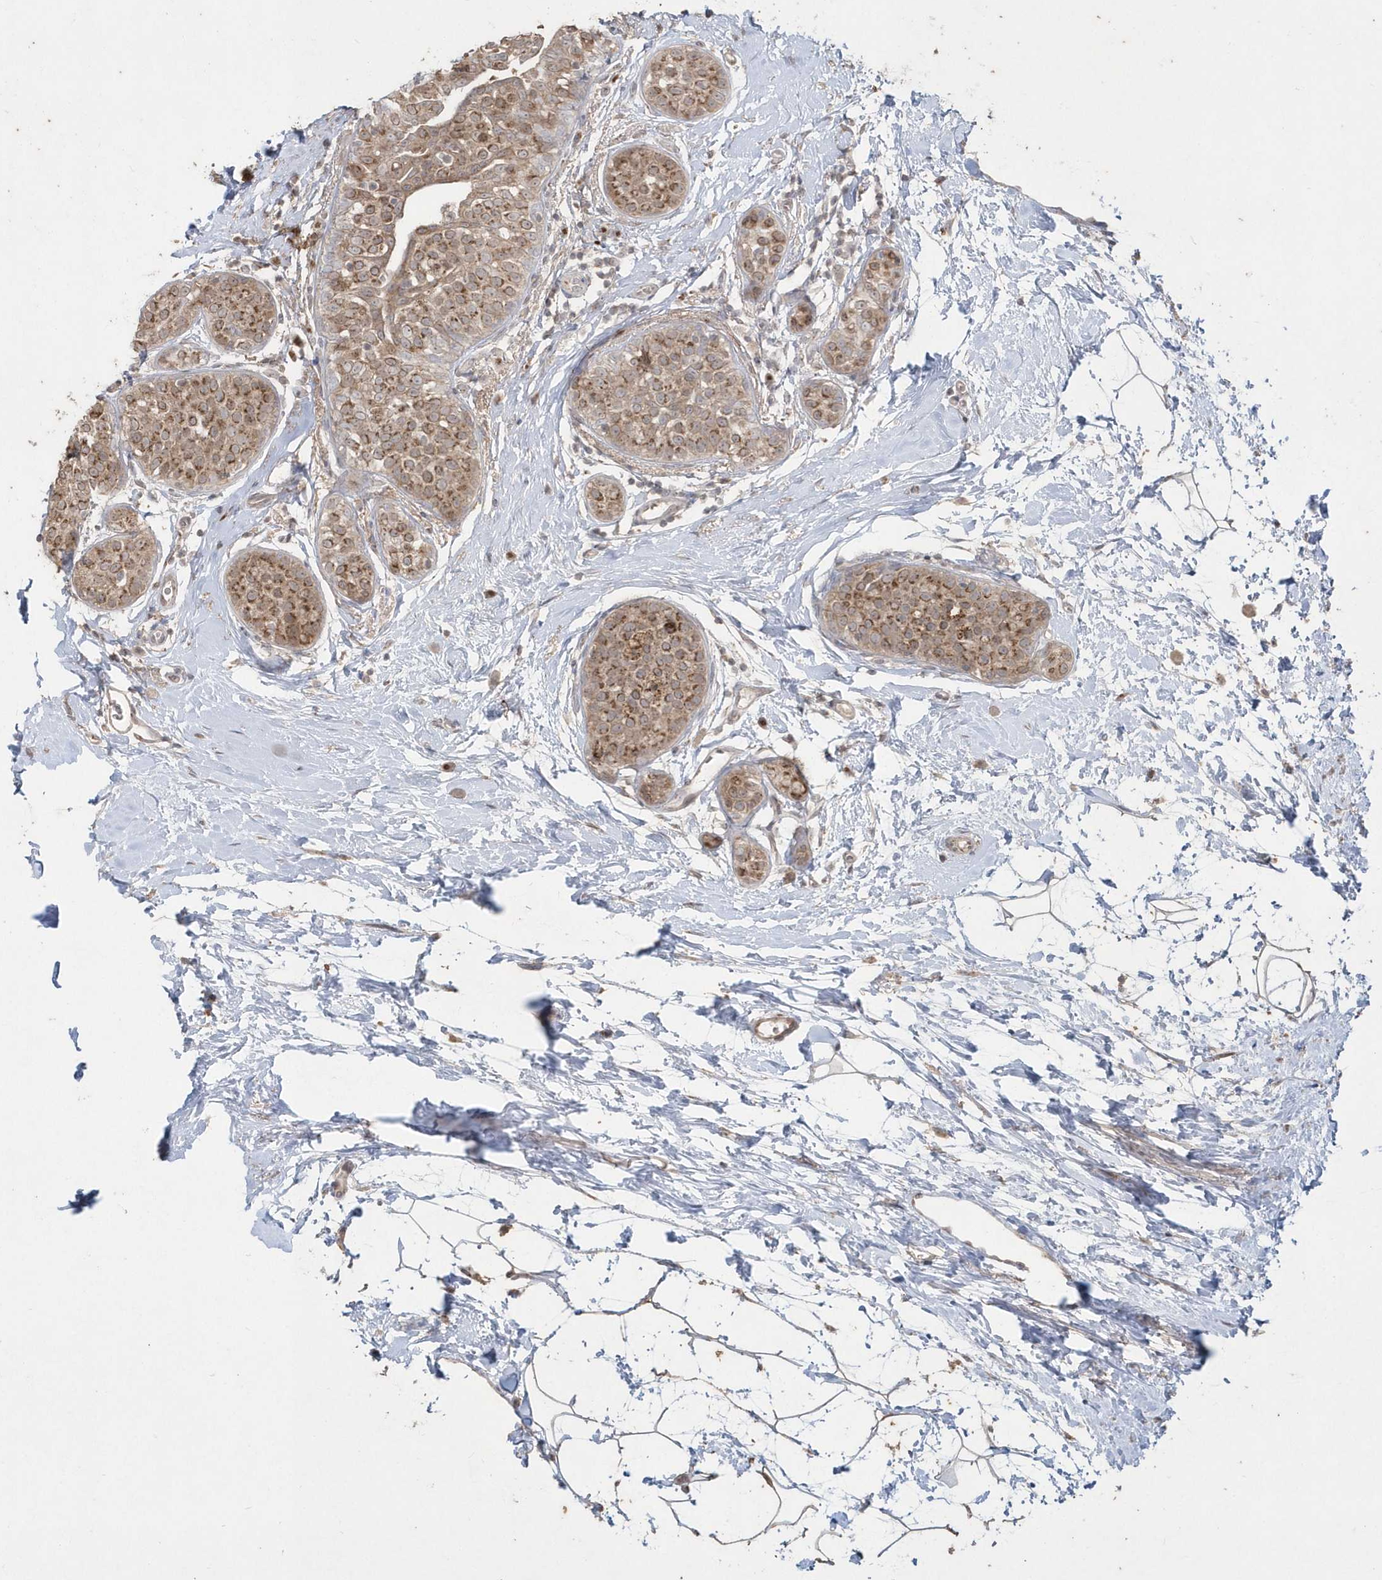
{"staining": {"intensity": "moderate", "quantity": ">75%", "location": "cytoplasmic/membranous"}, "tissue": "breast cancer", "cell_type": "Tumor cells", "image_type": "cancer", "snomed": [{"axis": "morphology", "description": "Lobular carcinoma, in situ"}, {"axis": "morphology", "description": "Lobular carcinoma"}, {"axis": "topography", "description": "Breast"}], "caption": "Moderate cytoplasmic/membranous expression for a protein is present in approximately >75% of tumor cells of lobular carcinoma (breast) using IHC.", "gene": "GEMIN6", "patient": {"sex": "female", "age": 41}}